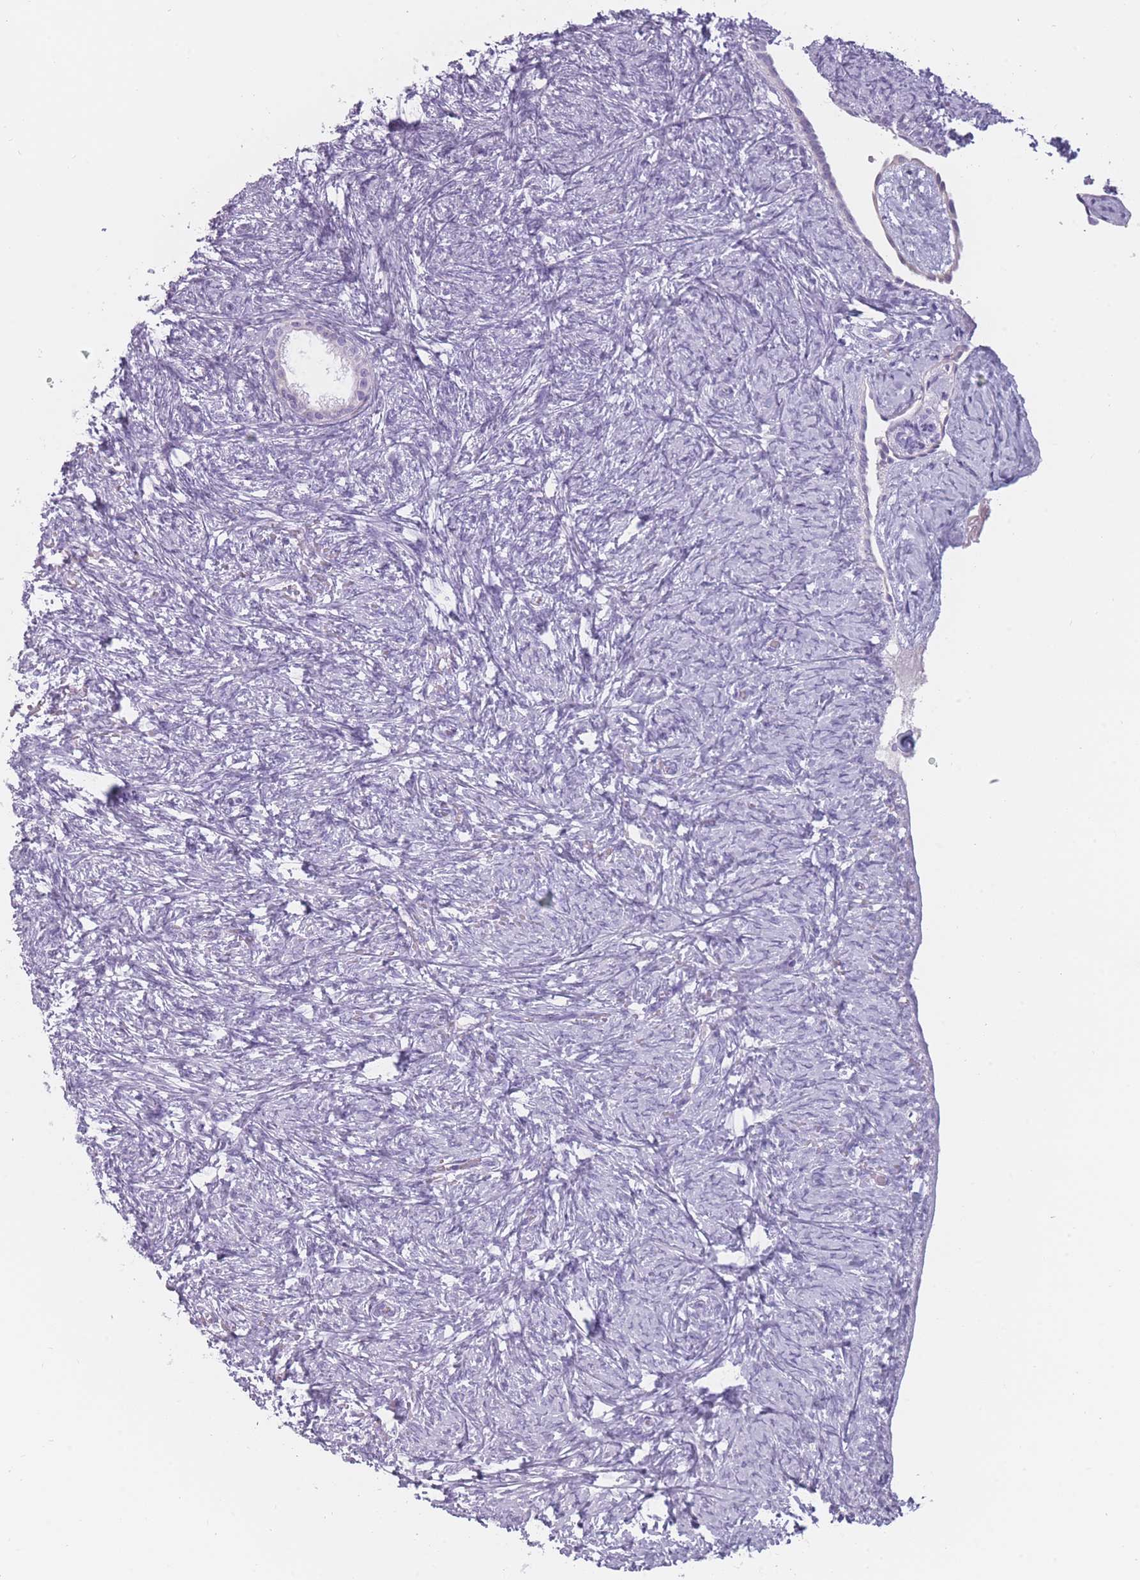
{"staining": {"intensity": "negative", "quantity": "none", "location": "none"}, "tissue": "ovary", "cell_type": "Follicle cells", "image_type": "normal", "snomed": [{"axis": "morphology", "description": "Normal tissue, NOS"}, {"axis": "topography", "description": "Ovary"}], "caption": "This image is of normal ovary stained with immunohistochemistry (IHC) to label a protein in brown with the nuclei are counter-stained blue. There is no staining in follicle cells.", "gene": "PPFIA3", "patient": {"sex": "female", "age": 41}}